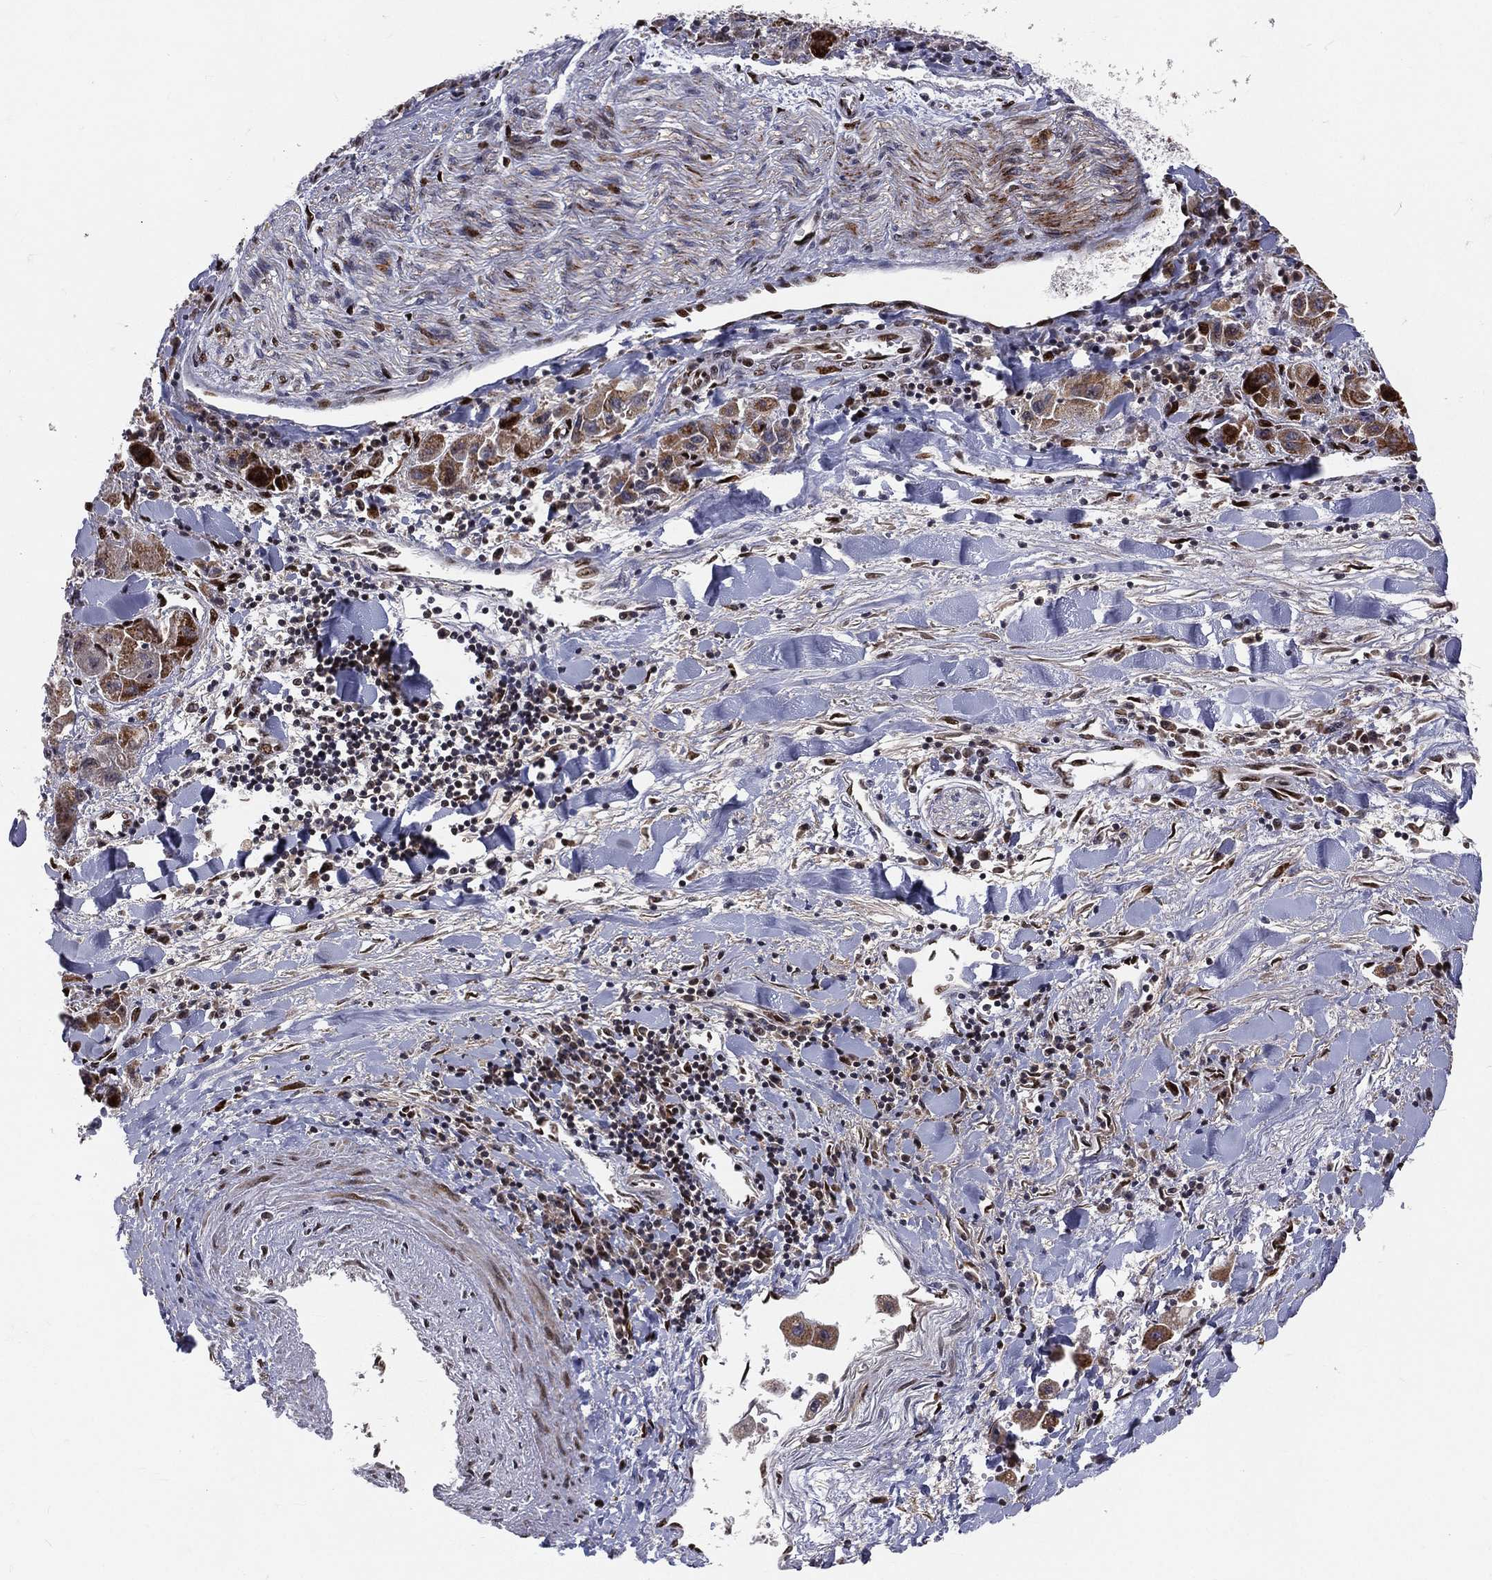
{"staining": {"intensity": "moderate", "quantity": "25%-75%", "location": "cytoplasmic/membranous"}, "tissue": "liver cancer", "cell_type": "Tumor cells", "image_type": "cancer", "snomed": [{"axis": "morphology", "description": "Carcinoma, Hepatocellular, NOS"}, {"axis": "topography", "description": "Liver"}], "caption": "This is a photomicrograph of immunohistochemistry (IHC) staining of hepatocellular carcinoma (liver), which shows moderate positivity in the cytoplasmic/membranous of tumor cells.", "gene": "ZEB1", "patient": {"sex": "male", "age": 24}}